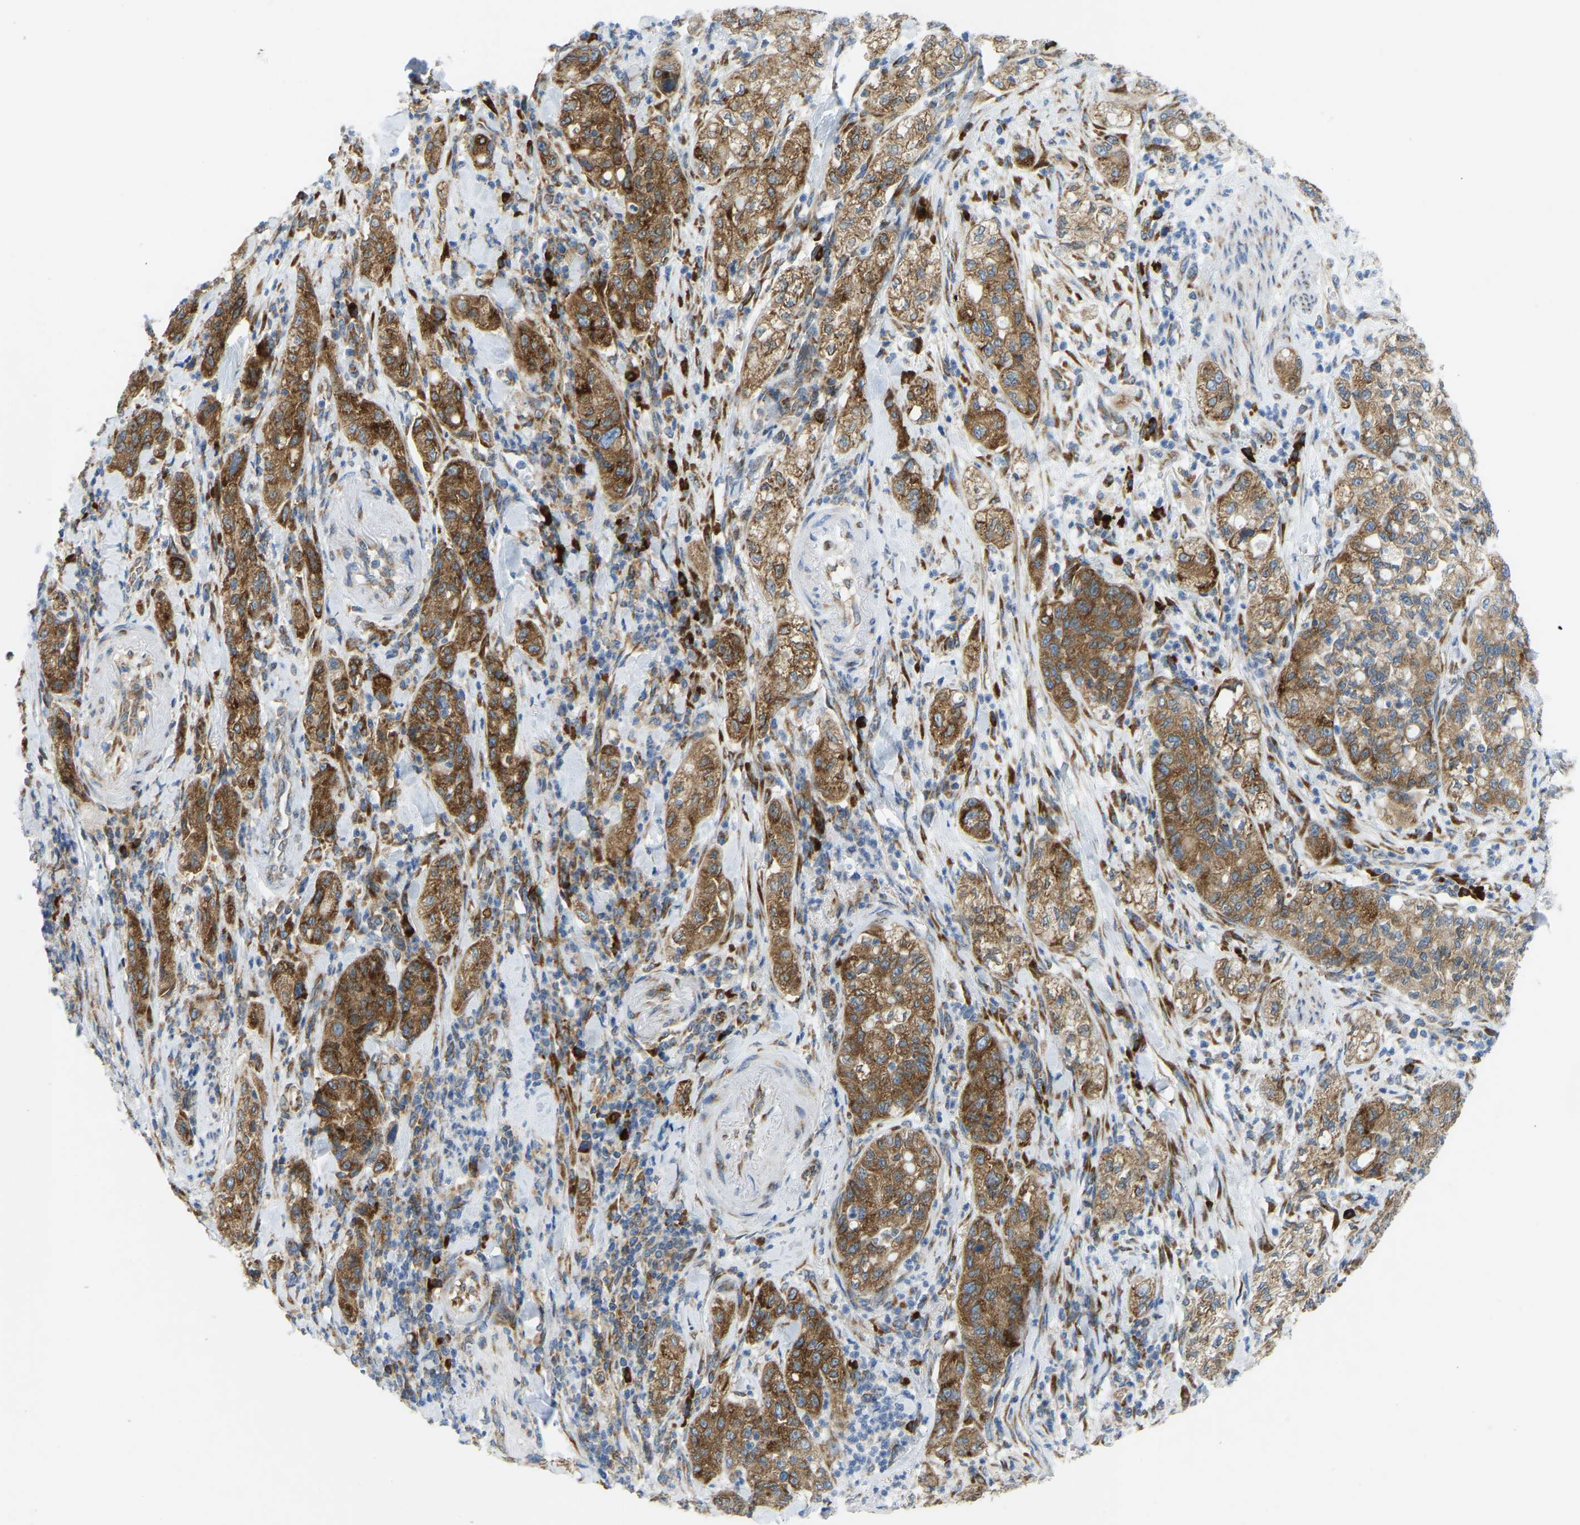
{"staining": {"intensity": "strong", "quantity": ">75%", "location": "cytoplasmic/membranous"}, "tissue": "pancreatic cancer", "cell_type": "Tumor cells", "image_type": "cancer", "snomed": [{"axis": "morphology", "description": "Adenocarcinoma, NOS"}, {"axis": "topography", "description": "Pancreas"}], "caption": "Immunohistochemical staining of human adenocarcinoma (pancreatic) reveals high levels of strong cytoplasmic/membranous protein expression in approximately >75% of tumor cells.", "gene": "SND1", "patient": {"sex": "female", "age": 78}}